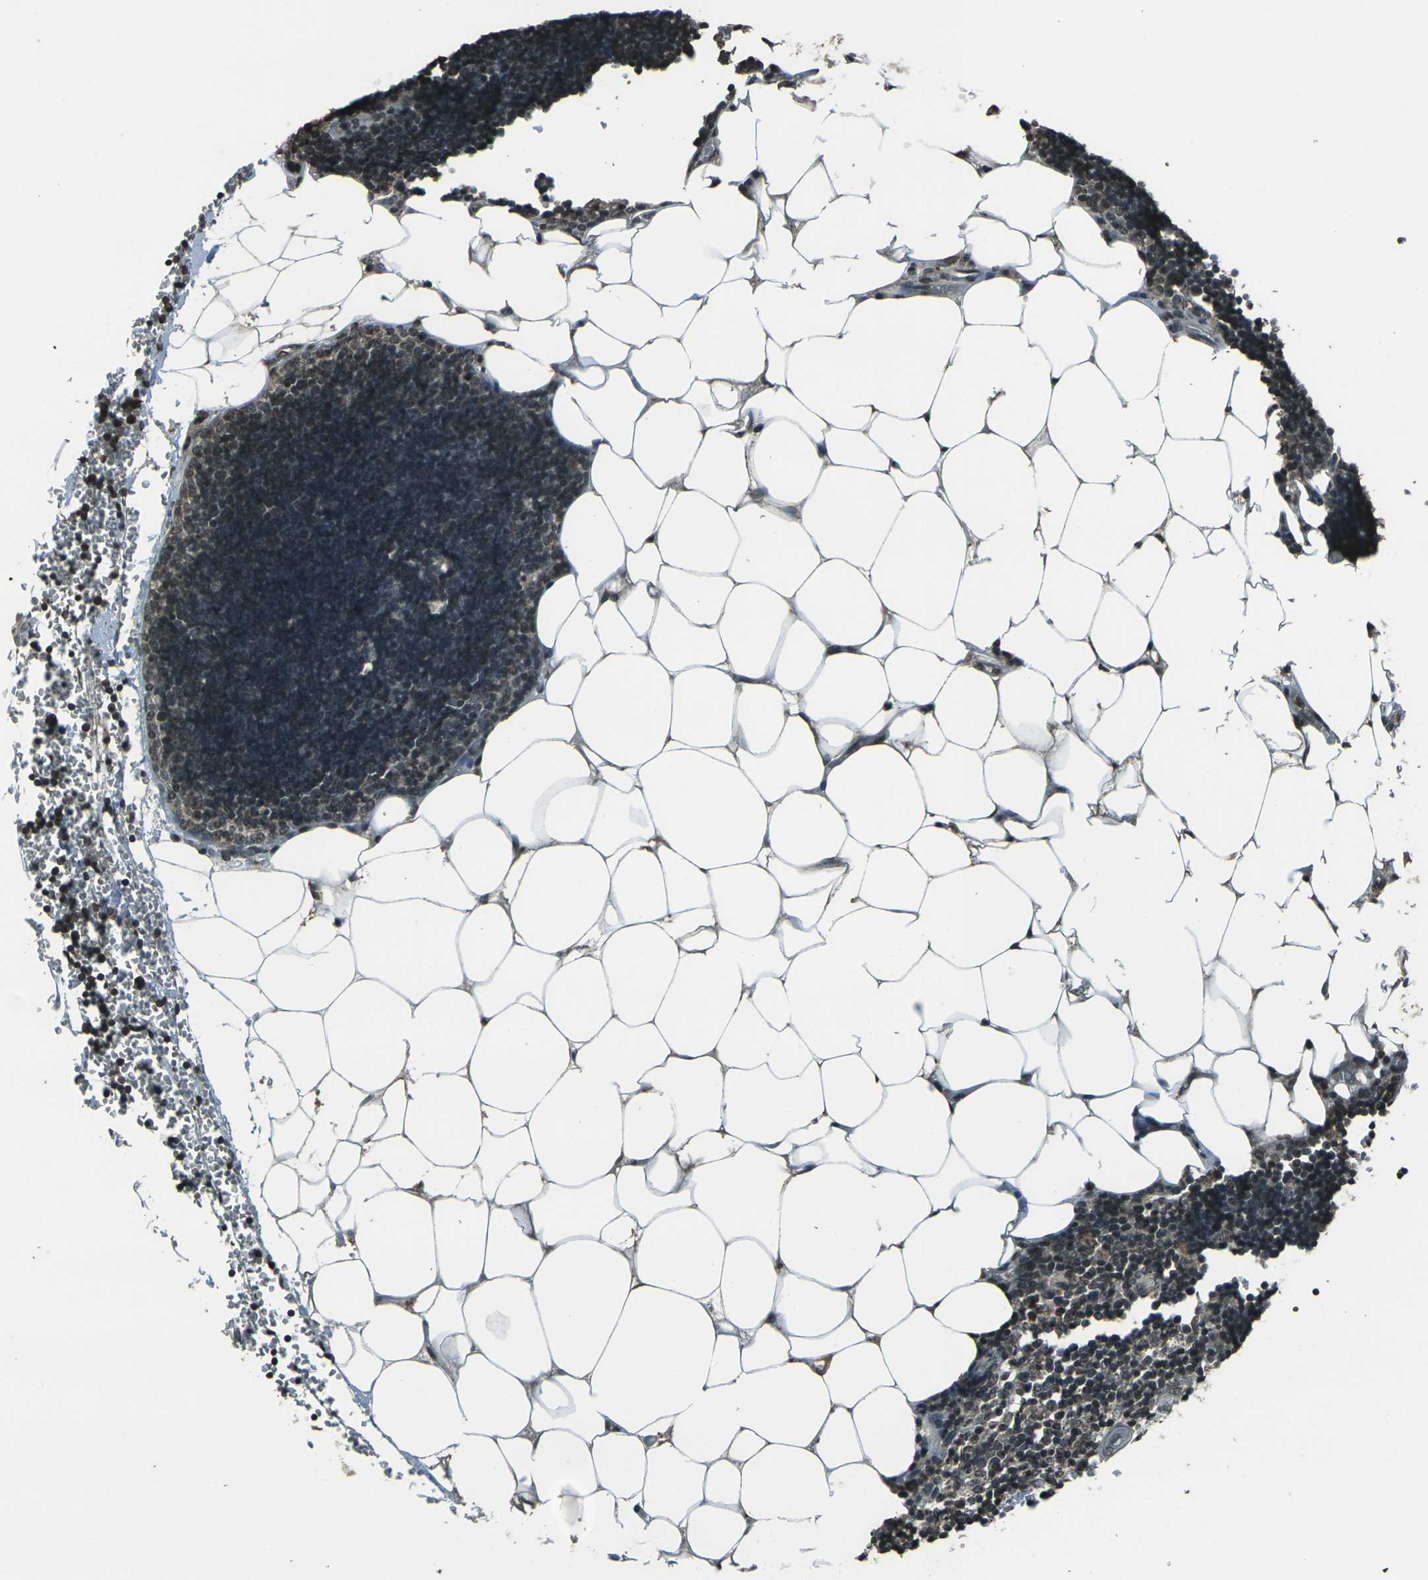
{"staining": {"intensity": "moderate", "quantity": "<25%", "location": "nuclear"}, "tissue": "lymph node", "cell_type": "Germinal center cells", "image_type": "normal", "snomed": [{"axis": "morphology", "description": "Normal tissue, NOS"}, {"axis": "topography", "description": "Lymph node"}], "caption": "Immunohistochemical staining of normal lymph node demonstrates moderate nuclear protein staining in about <25% of germinal center cells.", "gene": "PRPF8", "patient": {"sex": "male", "age": 33}}